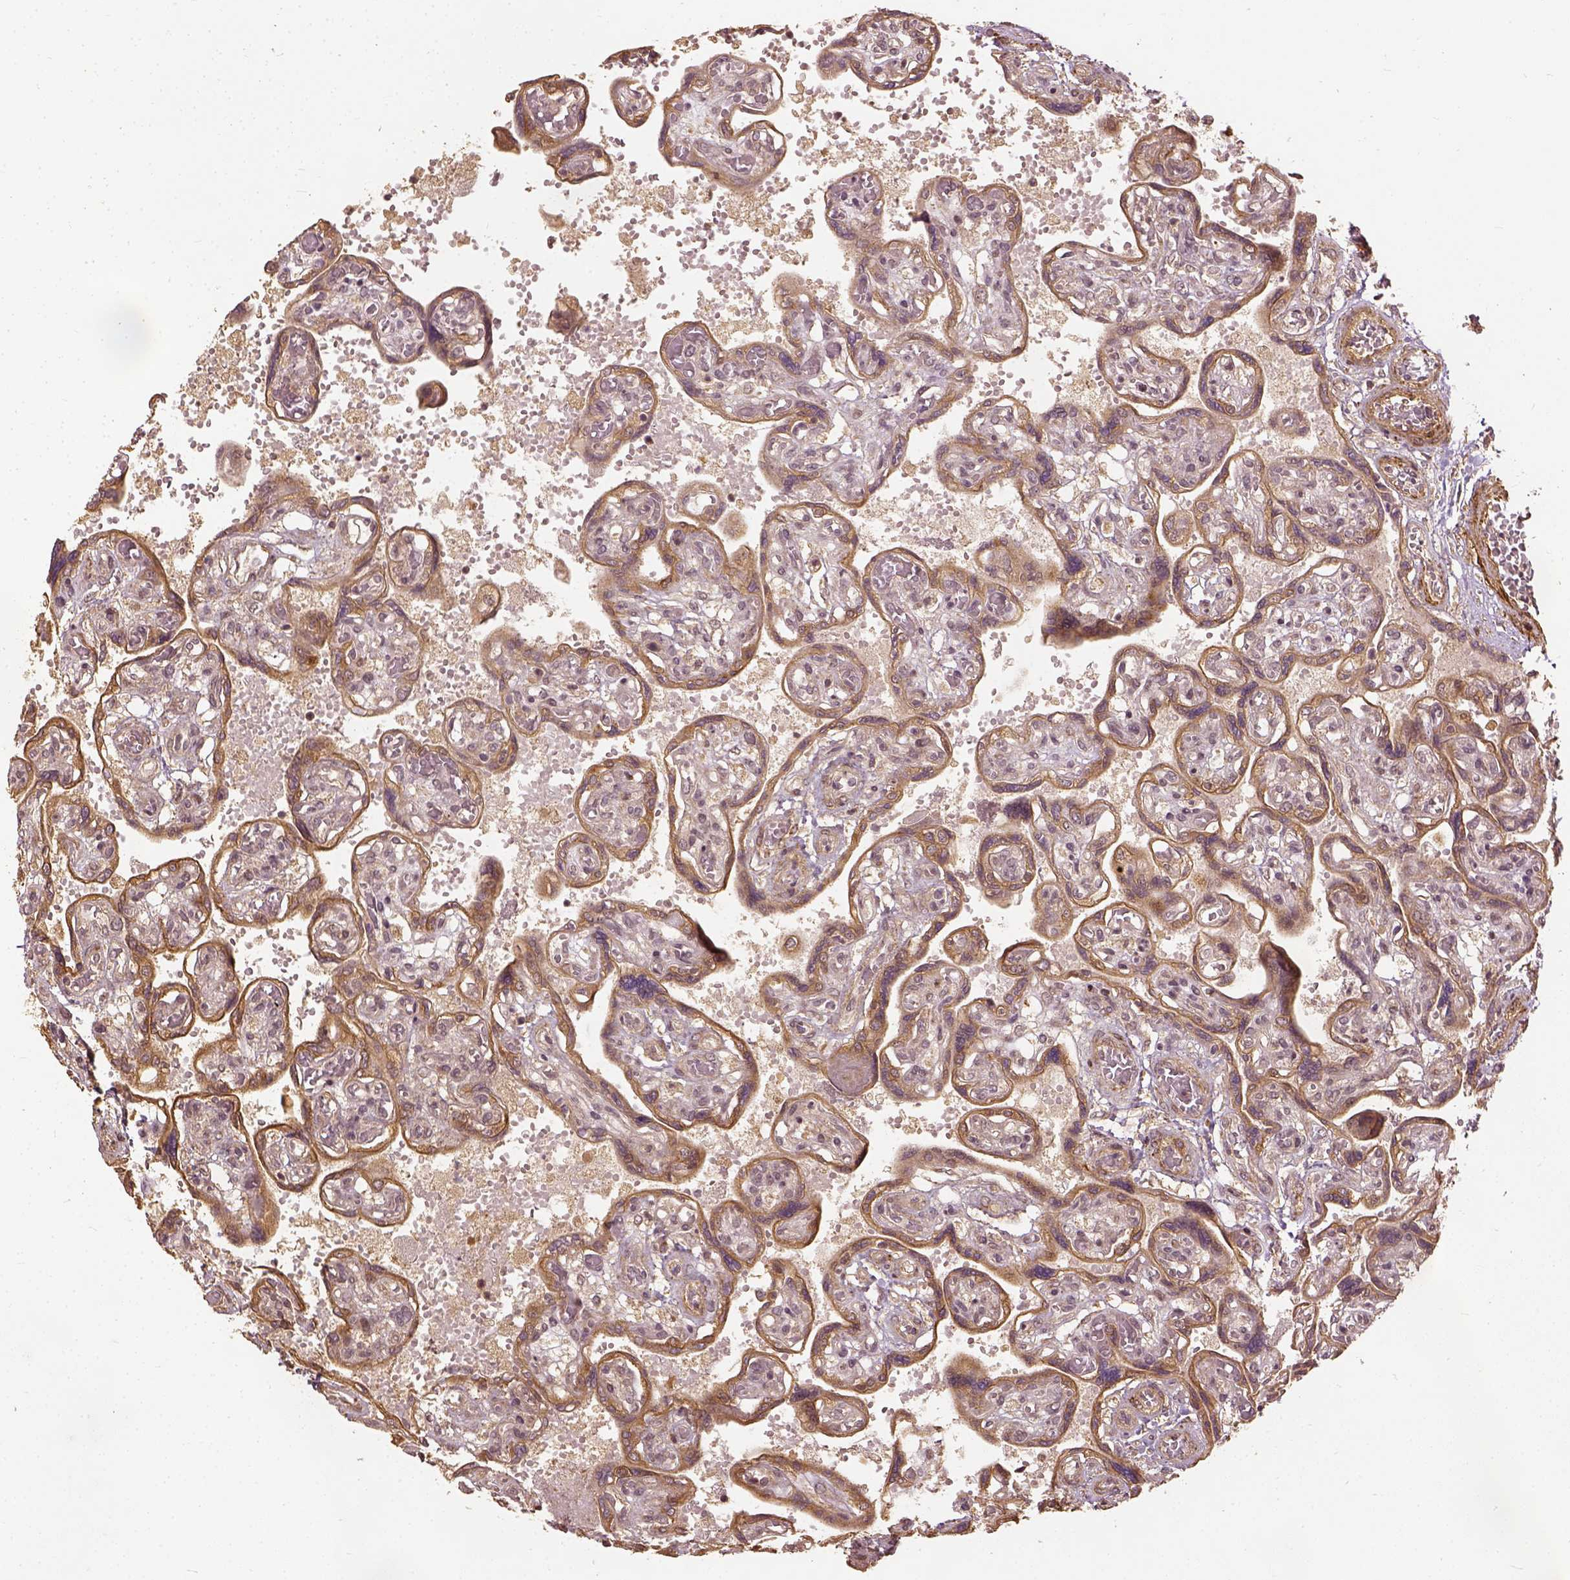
{"staining": {"intensity": "weak", "quantity": "<25%", "location": "cytoplasmic/membranous,nuclear"}, "tissue": "placenta", "cell_type": "Decidual cells", "image_type": "normal", "snomed": [{"axis": "morphology", "description": "Normal tissue, NOS"}, {"axis": "topography", "description": "Placenta"}], "caption": "Immunohistochemical staining of benign human placenta exhibits no significant expression in decidual cells.", "gene": "VEGFA", "patient": {"sex": "female", "age": 32}}